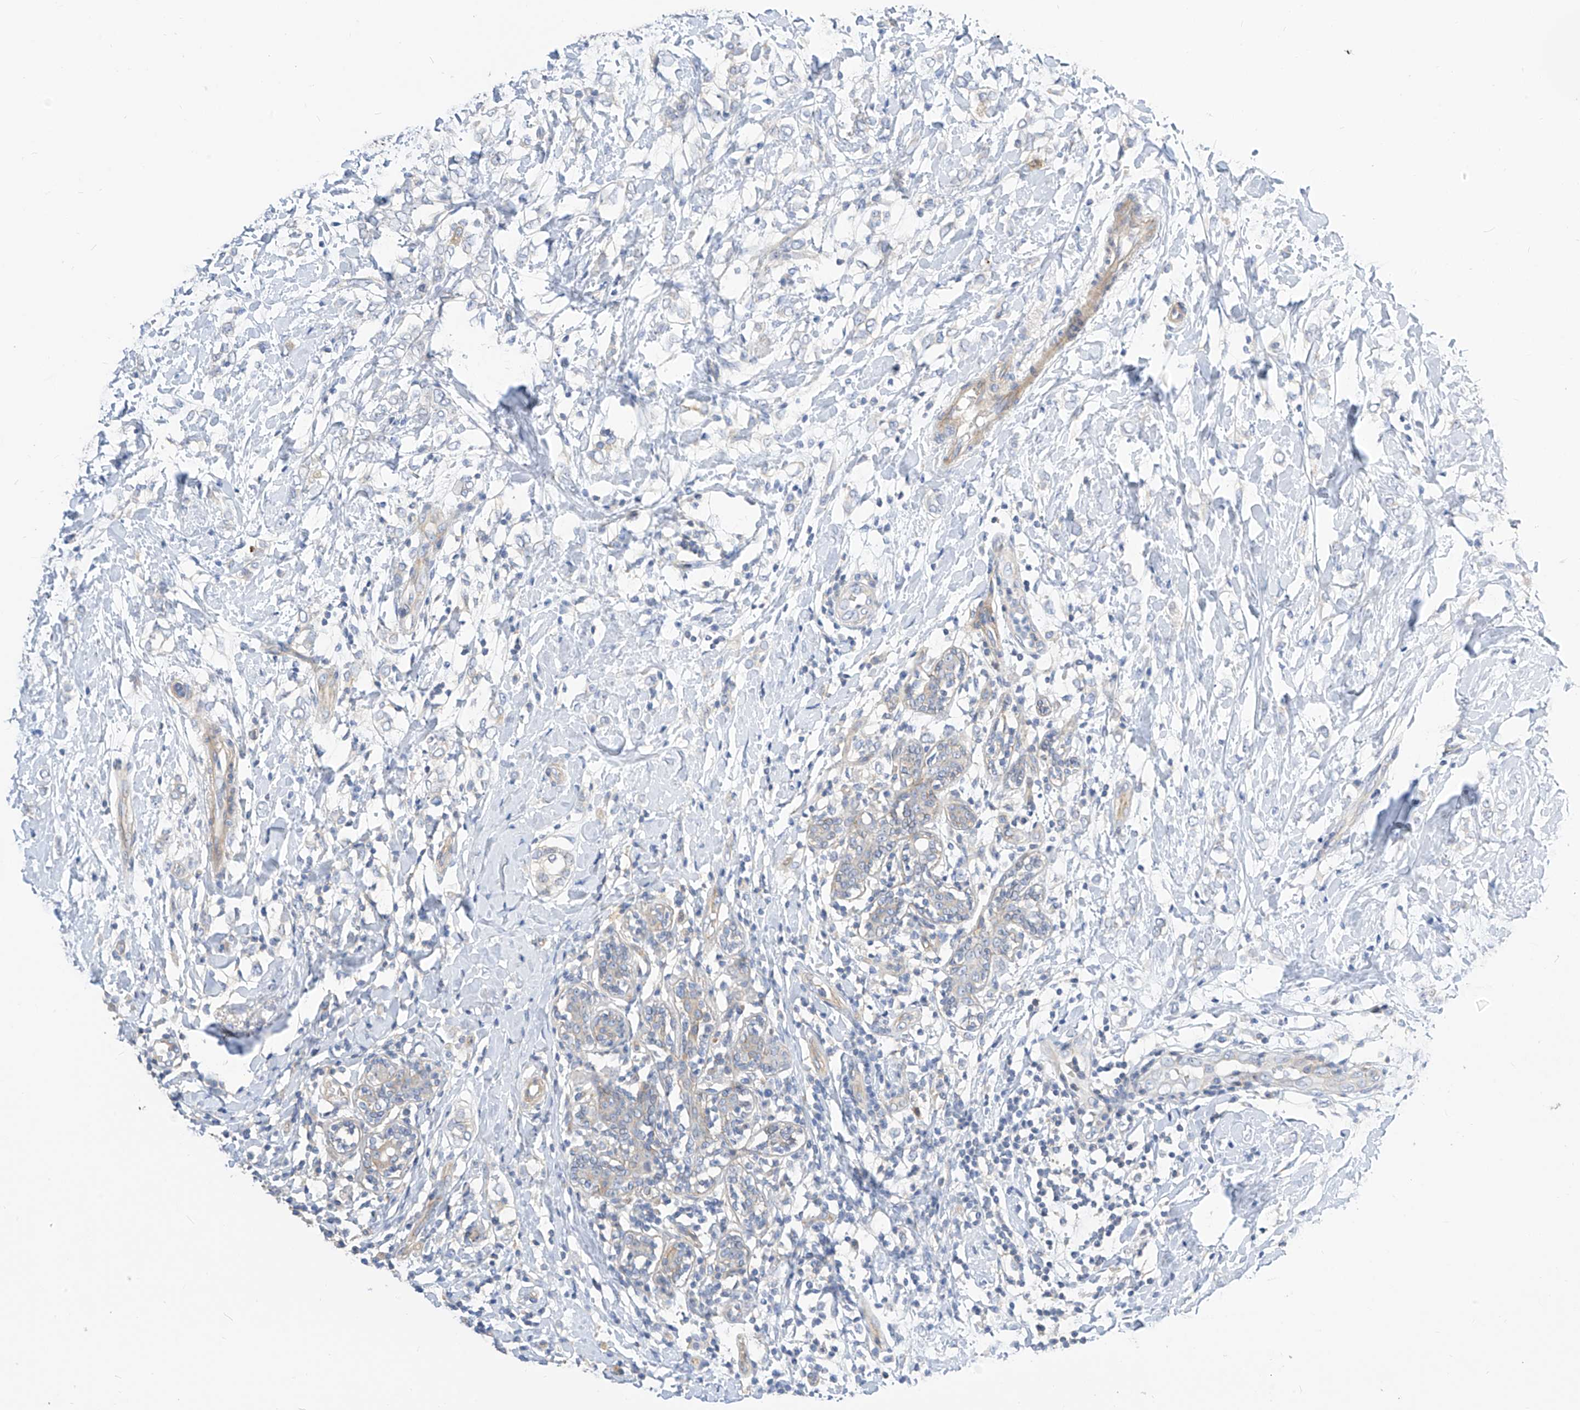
{"staining": {"intensity": "negative", "quantity": "none", "location": "none"}, "tissue": "breast cancer", "cell_type": "Tumor cells", "image_type": "cancer", "snomed": [{"axis": "morphology", "description": "Normal tissue, NOS"}, {"axis": "morphology", "description": "Lobular carcinoma"}, {"axis": "topography", "description": "Breast"}], "caption": "This is a micrograph of immunohistochemistry (IHC) staining of breast cancer, which shows no staining in tumor cells. (Stains: DAB immunohistochemistry with hematoxylin counter stain, Microscopy: brightfield microscopy at high magnification).", "gene": "SCGB2A1", "patient": {"sex": "female", "age": 47}}